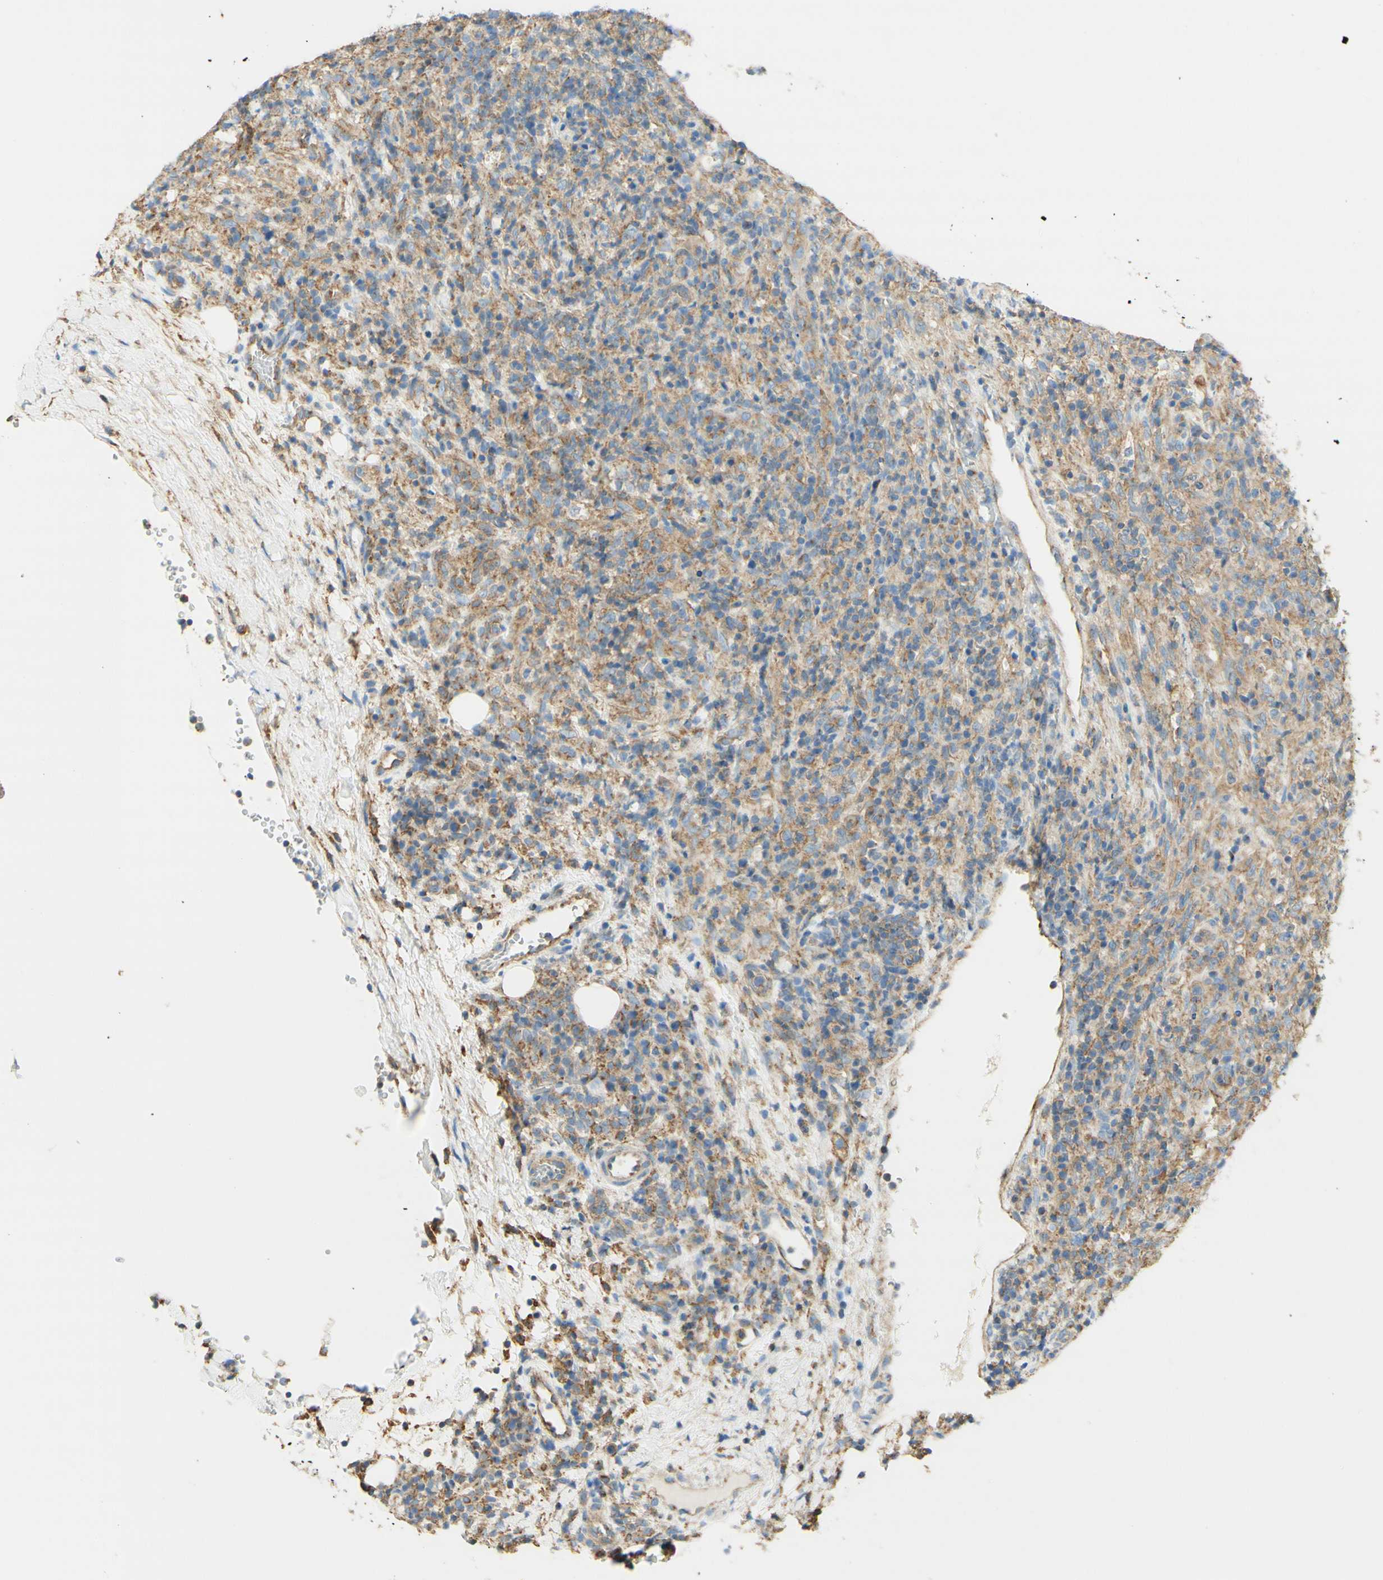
{"staining": {"intensity": "negative", "quantity": "none", "location": "none"}, "tissue": "lymphoma", "cell_type": "Tumor cells", "image_type": "cancer", "snomed": [{"axis": "morphology", "description": "Malignant lymphoma, non-Hodgkin's type, High grade"}, {"axis": "topography", "description": "Lymph node"}], "caption": "There is no significant staining in tumor cells of lymphoma.", "gene": "CLTC", "patient": {"sex": "female", "age": 76}}